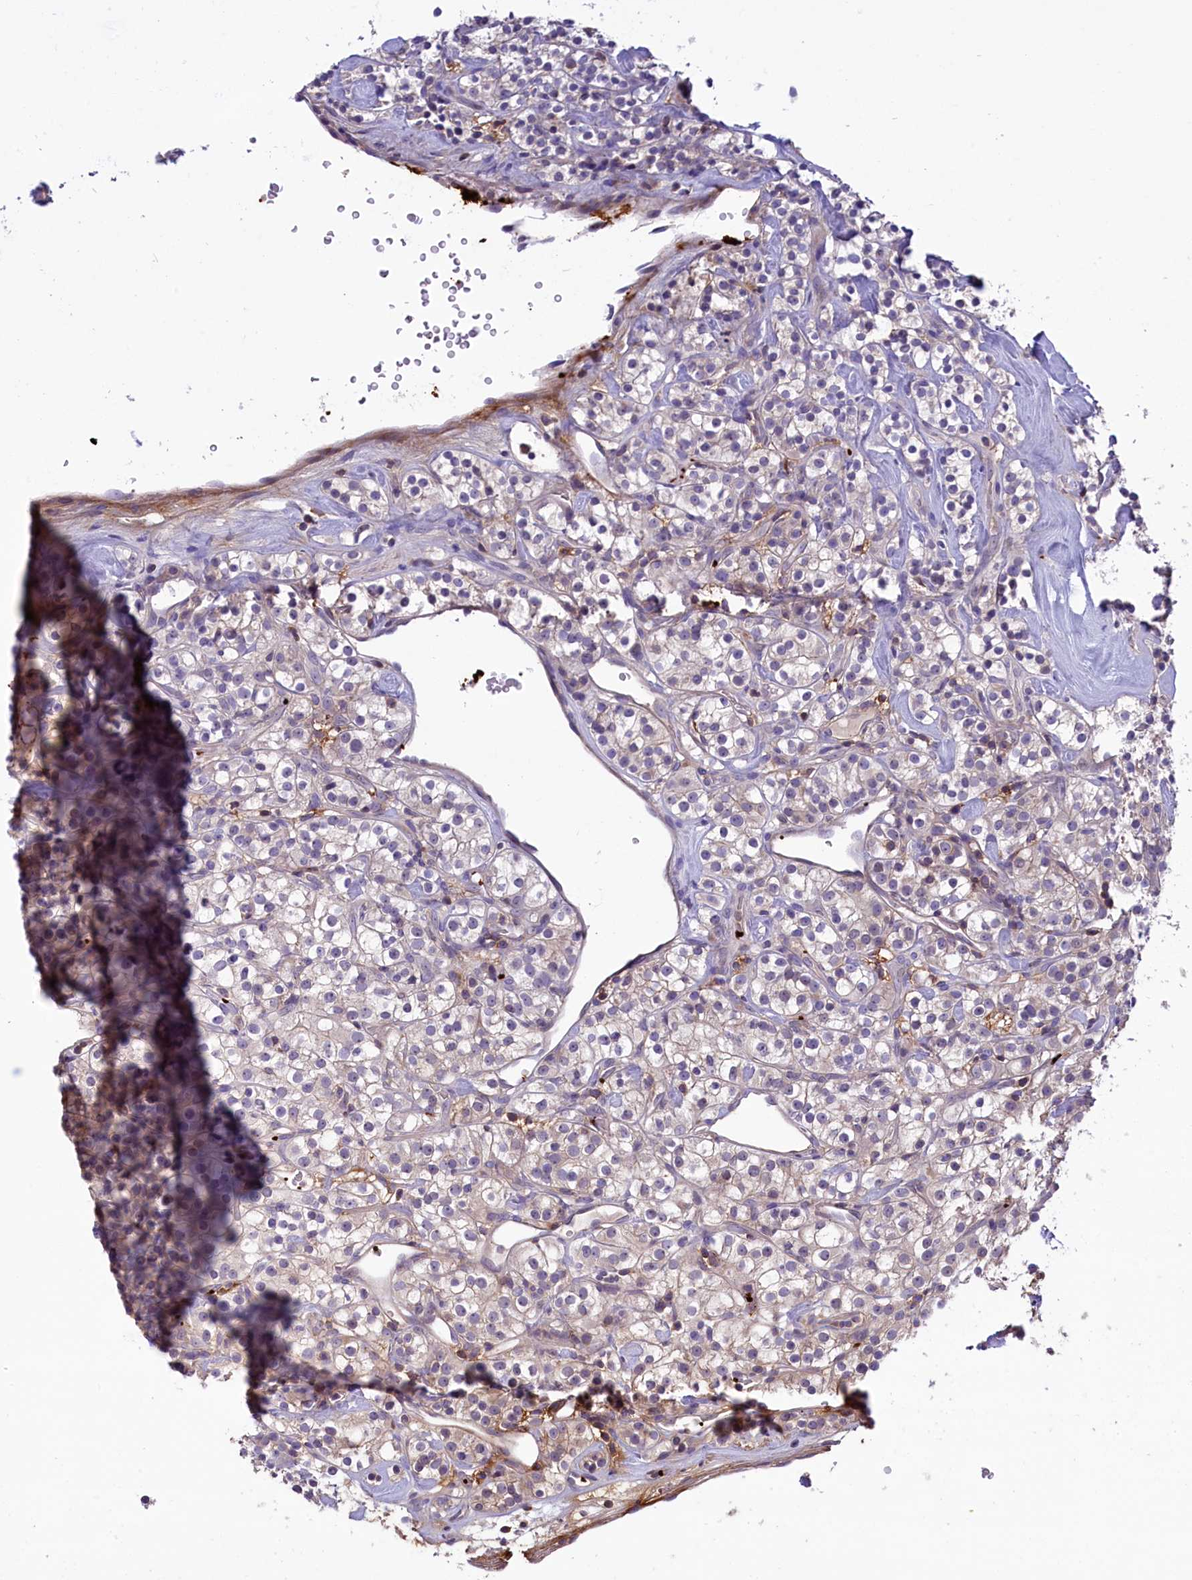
{"staining": {"intensity": "negative", "quantity": "none", "location": "none"}, "tissue": "renal cancer", "cell_type": "Tumor cells", "image_type": "cancer", "snomed": [{"axis": "morphology", "description": "Adenocarcinoma, NOS"}, {"axis": "topography", "description": "Kidney"}], "caption": "Immunohistochemistry (IHC) of adenocarcinoma (renal) displays no staining in tumor cells.", "gene": "HEATR3", "patient": {"sex": "male", "age": 77}}